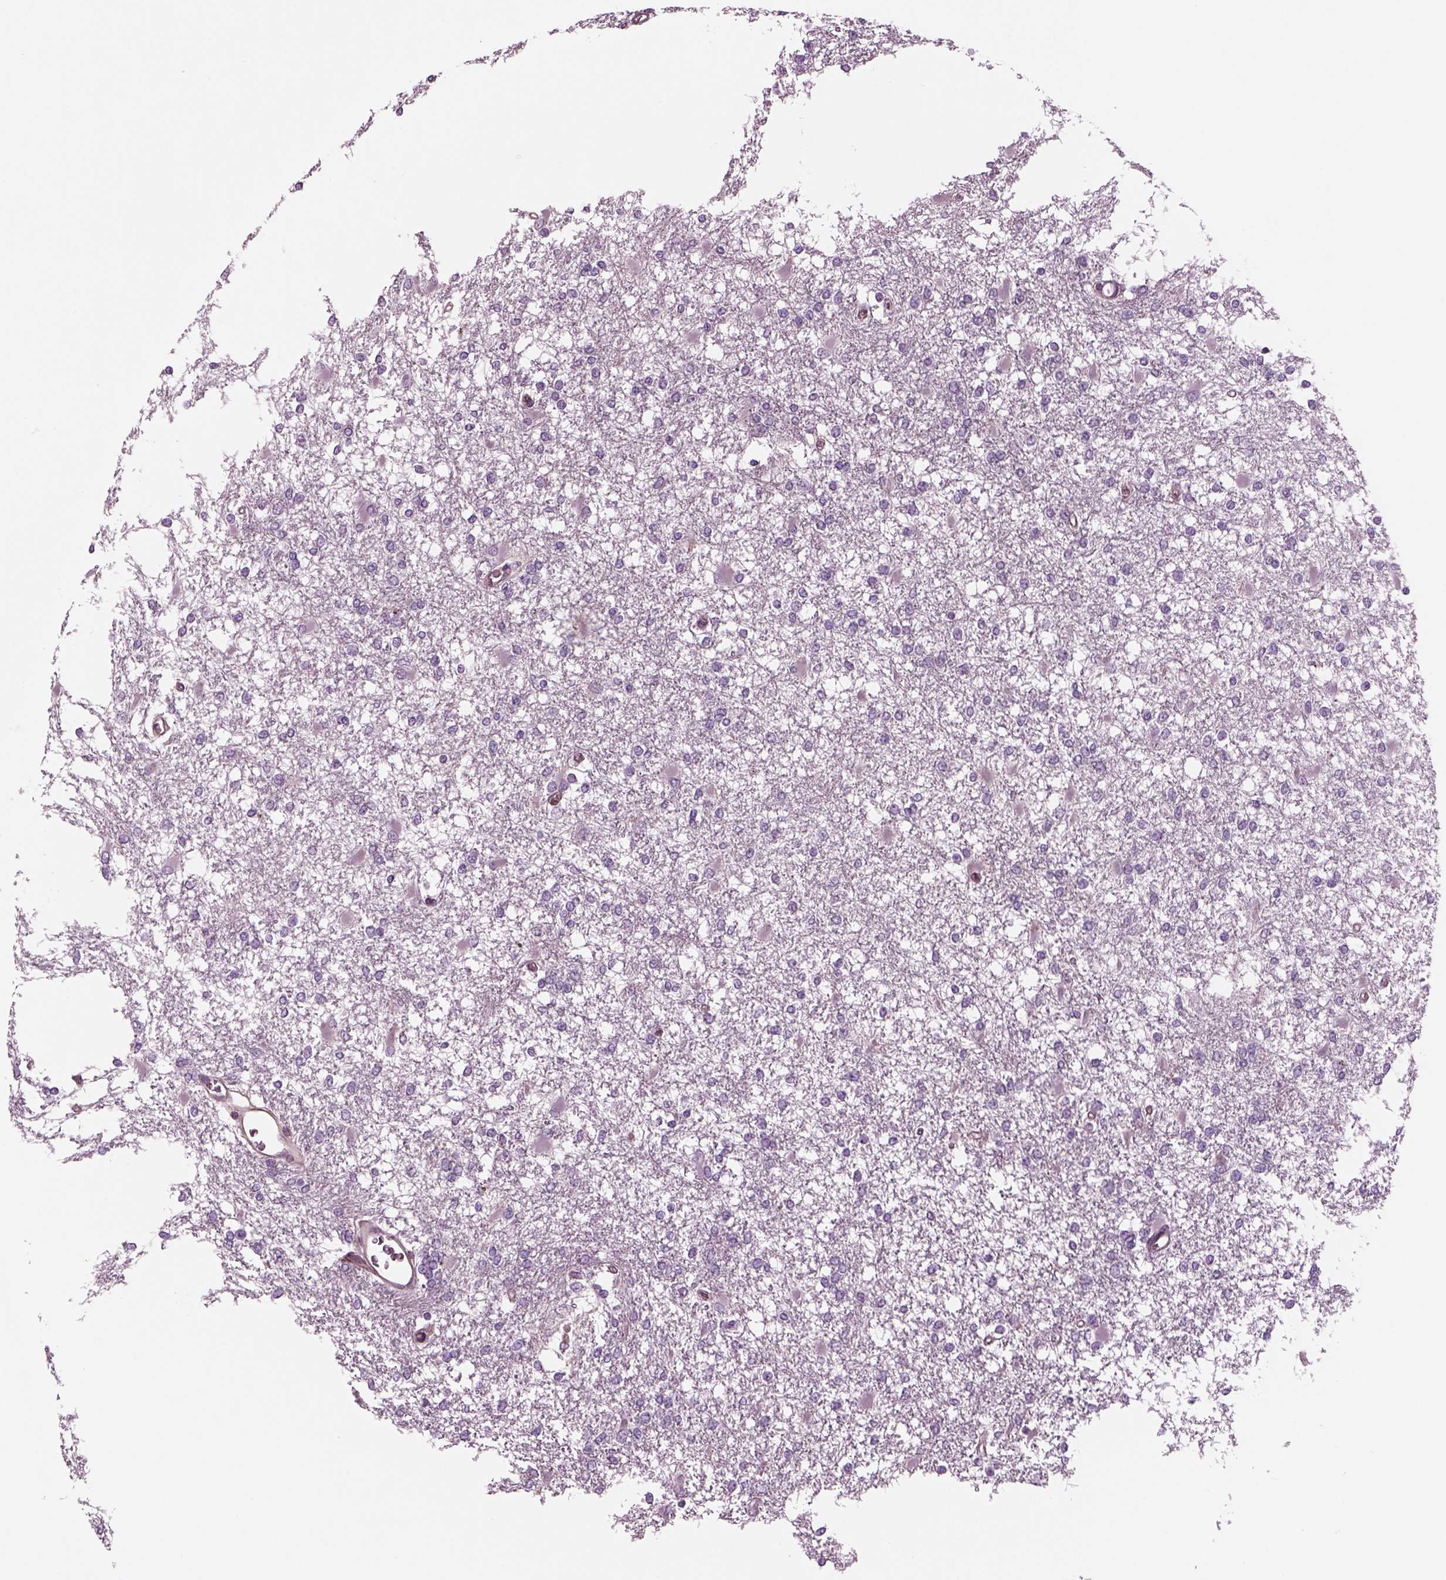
{"staining": {"intensity": "negative", "quantity": "none", "location": "none"}, "tissue": "glioma", "cell_type": "Tumor cells", "image_type": "cancer", "snomed": [{"axis": "morphology", "description": "Glioma, malignant, High grade"}, {"axis": "topography", "description": "Cerebral cortex"}], "caption": "There is no significant staining in tumor cells of high-grade glioma (malignant).", "gene": "SLC2A3", "patient": {"sex": "male", "age": 79}}